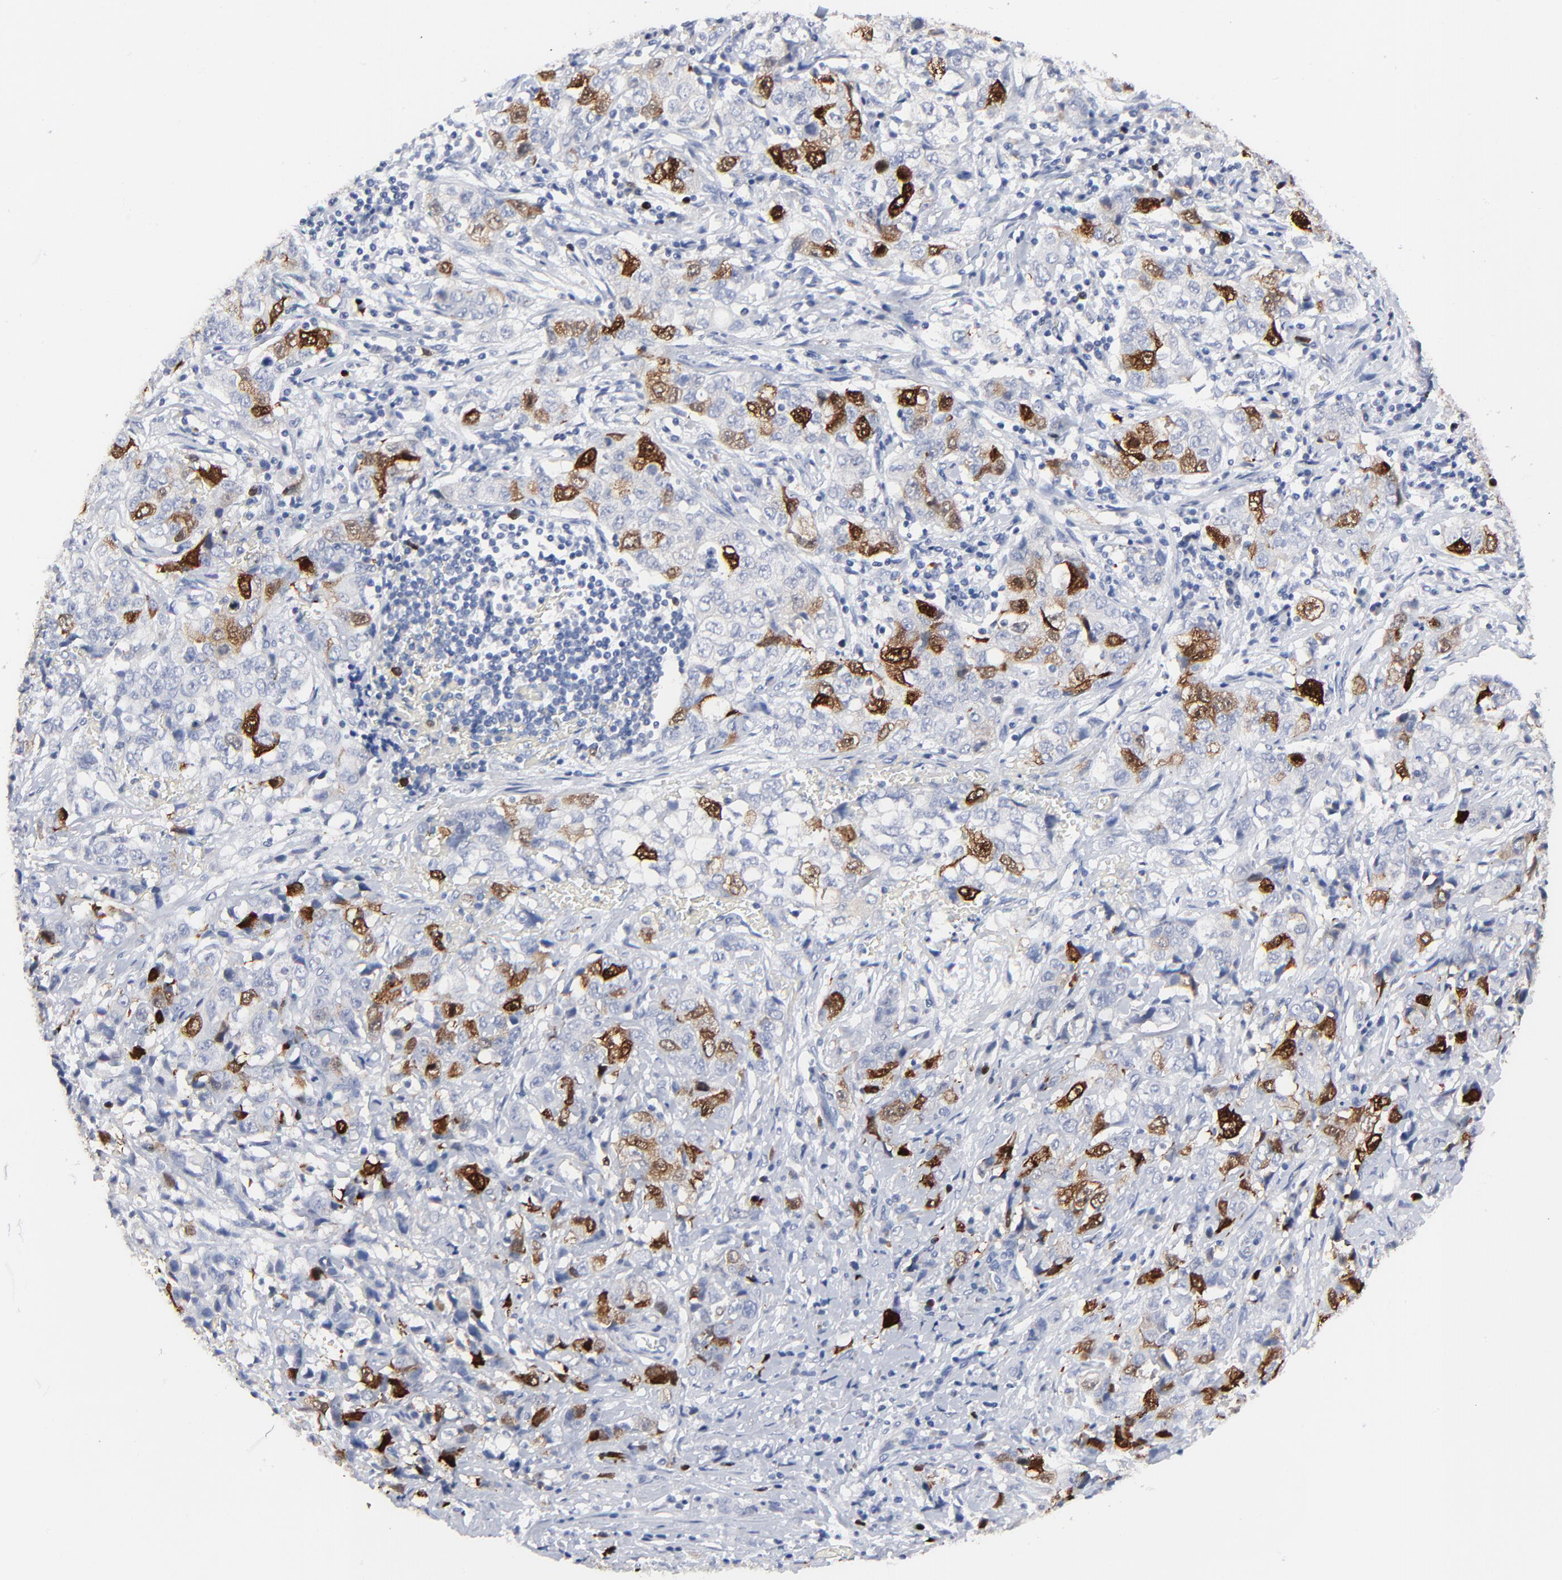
{"staining": {"intensity": "strong", "quantity": "<25%", "location": "cytoplasmic/membranous,nuclear"}, "tissue": "stomach cancer", "cell_type": "Tumor cells", "image_type": "cancer", "snomed": [{"axis": "morphology", "description": "Adenocarcinoma, NOS"}, {"axis": "topography", "description": "Stomach"}], "caption": "This histopathology image displays IHC staining of human adenocarcinoma (stomach), with medium strong cytoplasmic/membranous and nuclear staining in about <25% of tumor cells.", "gene": "CDK1", "patient": {"sex": "male", "age": 48}}